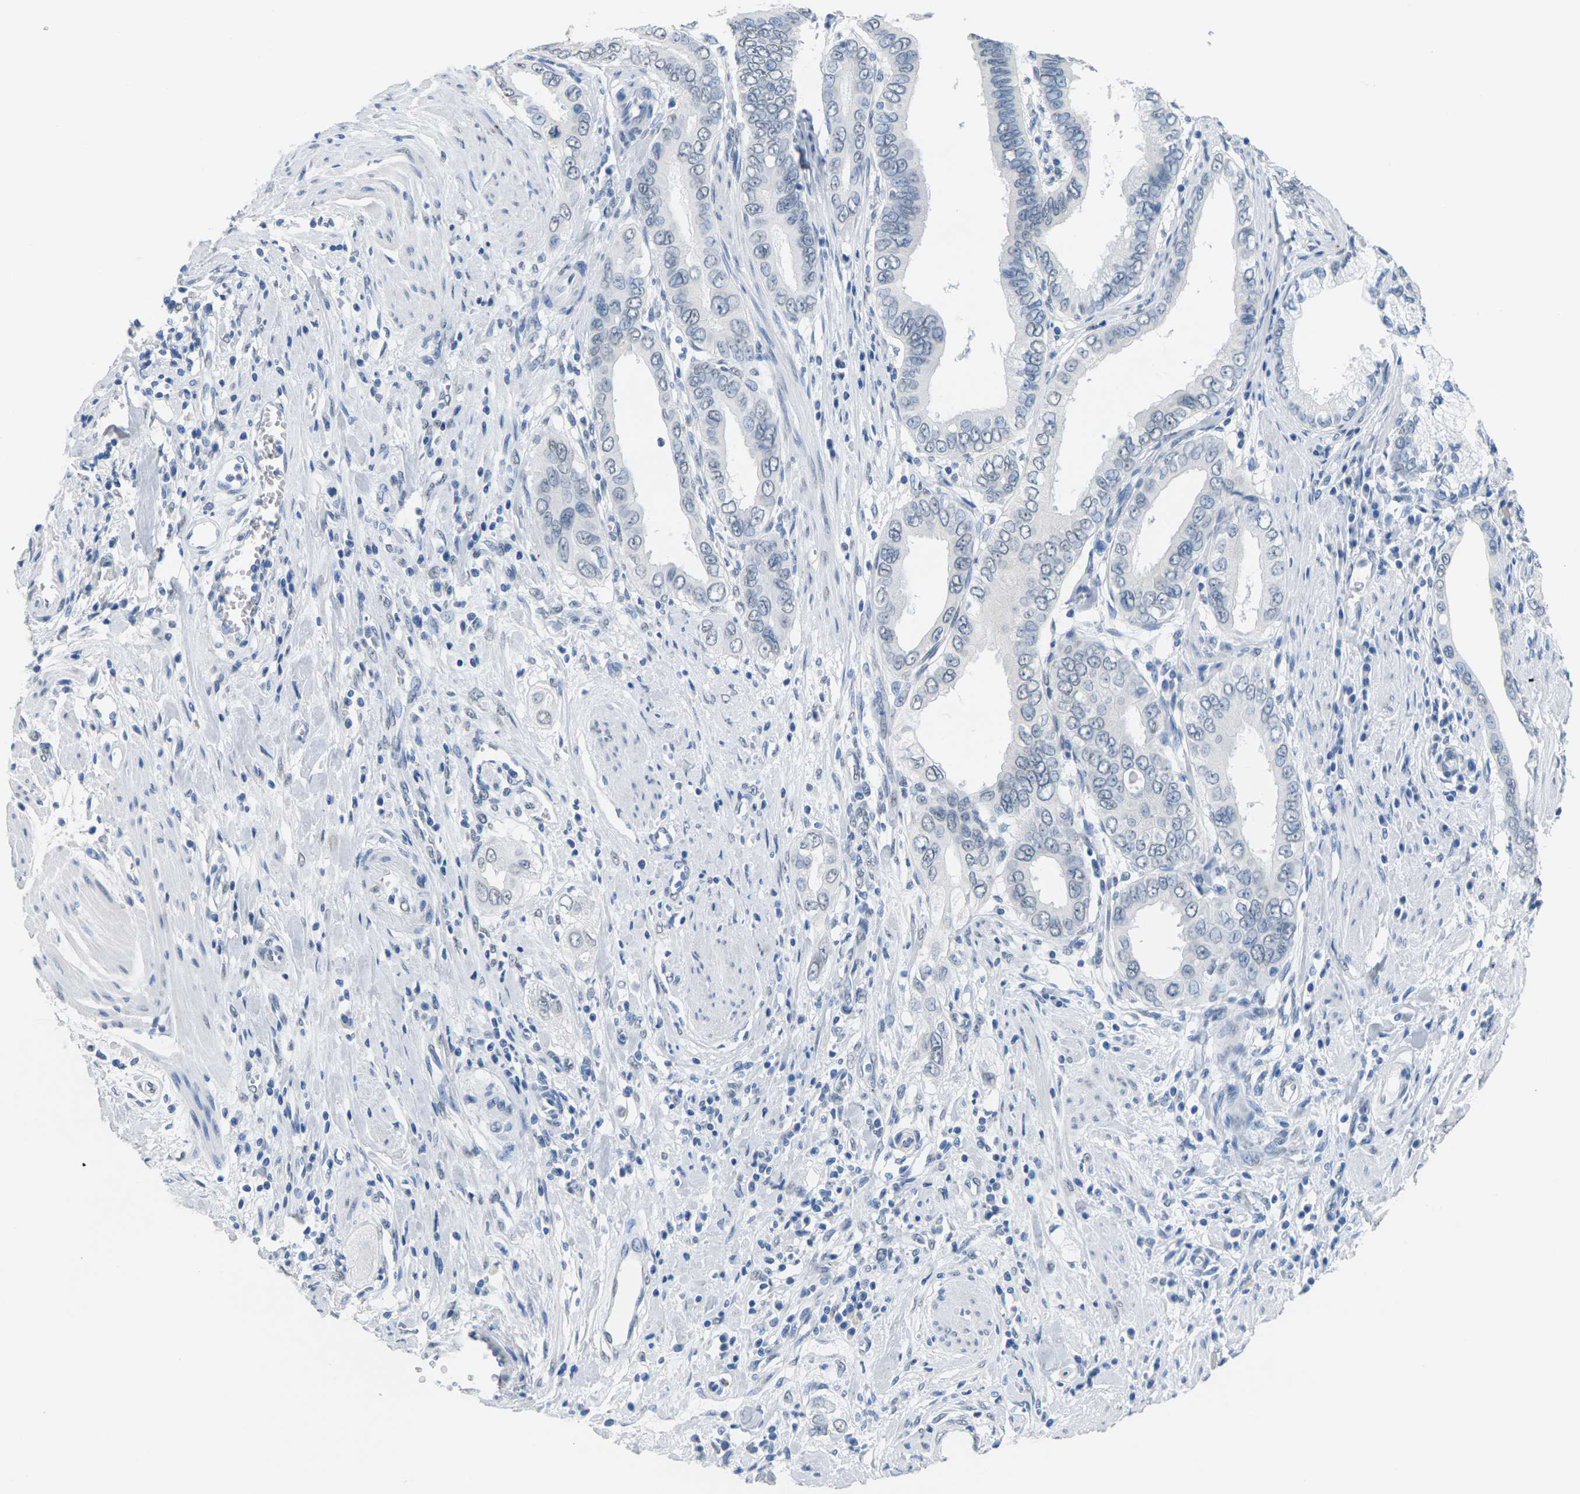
{"staining": {"intensity": "negative", "quantity": "none", "location": "none"}, "tissue": "pancreatic cancer", "cell_type": "Tumor cells", "image_type": "cancer", "snomed": [{"axis": "morphology", "description": "Normal tissue, NOS"}, {"axis": "topography", "description": "Lymph node"}], "caption": "This is a micrograph of immunohistochemistry (IHC) staining of pancreatic cancer, which shows no positivity in tumor cells.", "gene": "CTAG1A", "patient": {"sex": "male", "age": 50}}